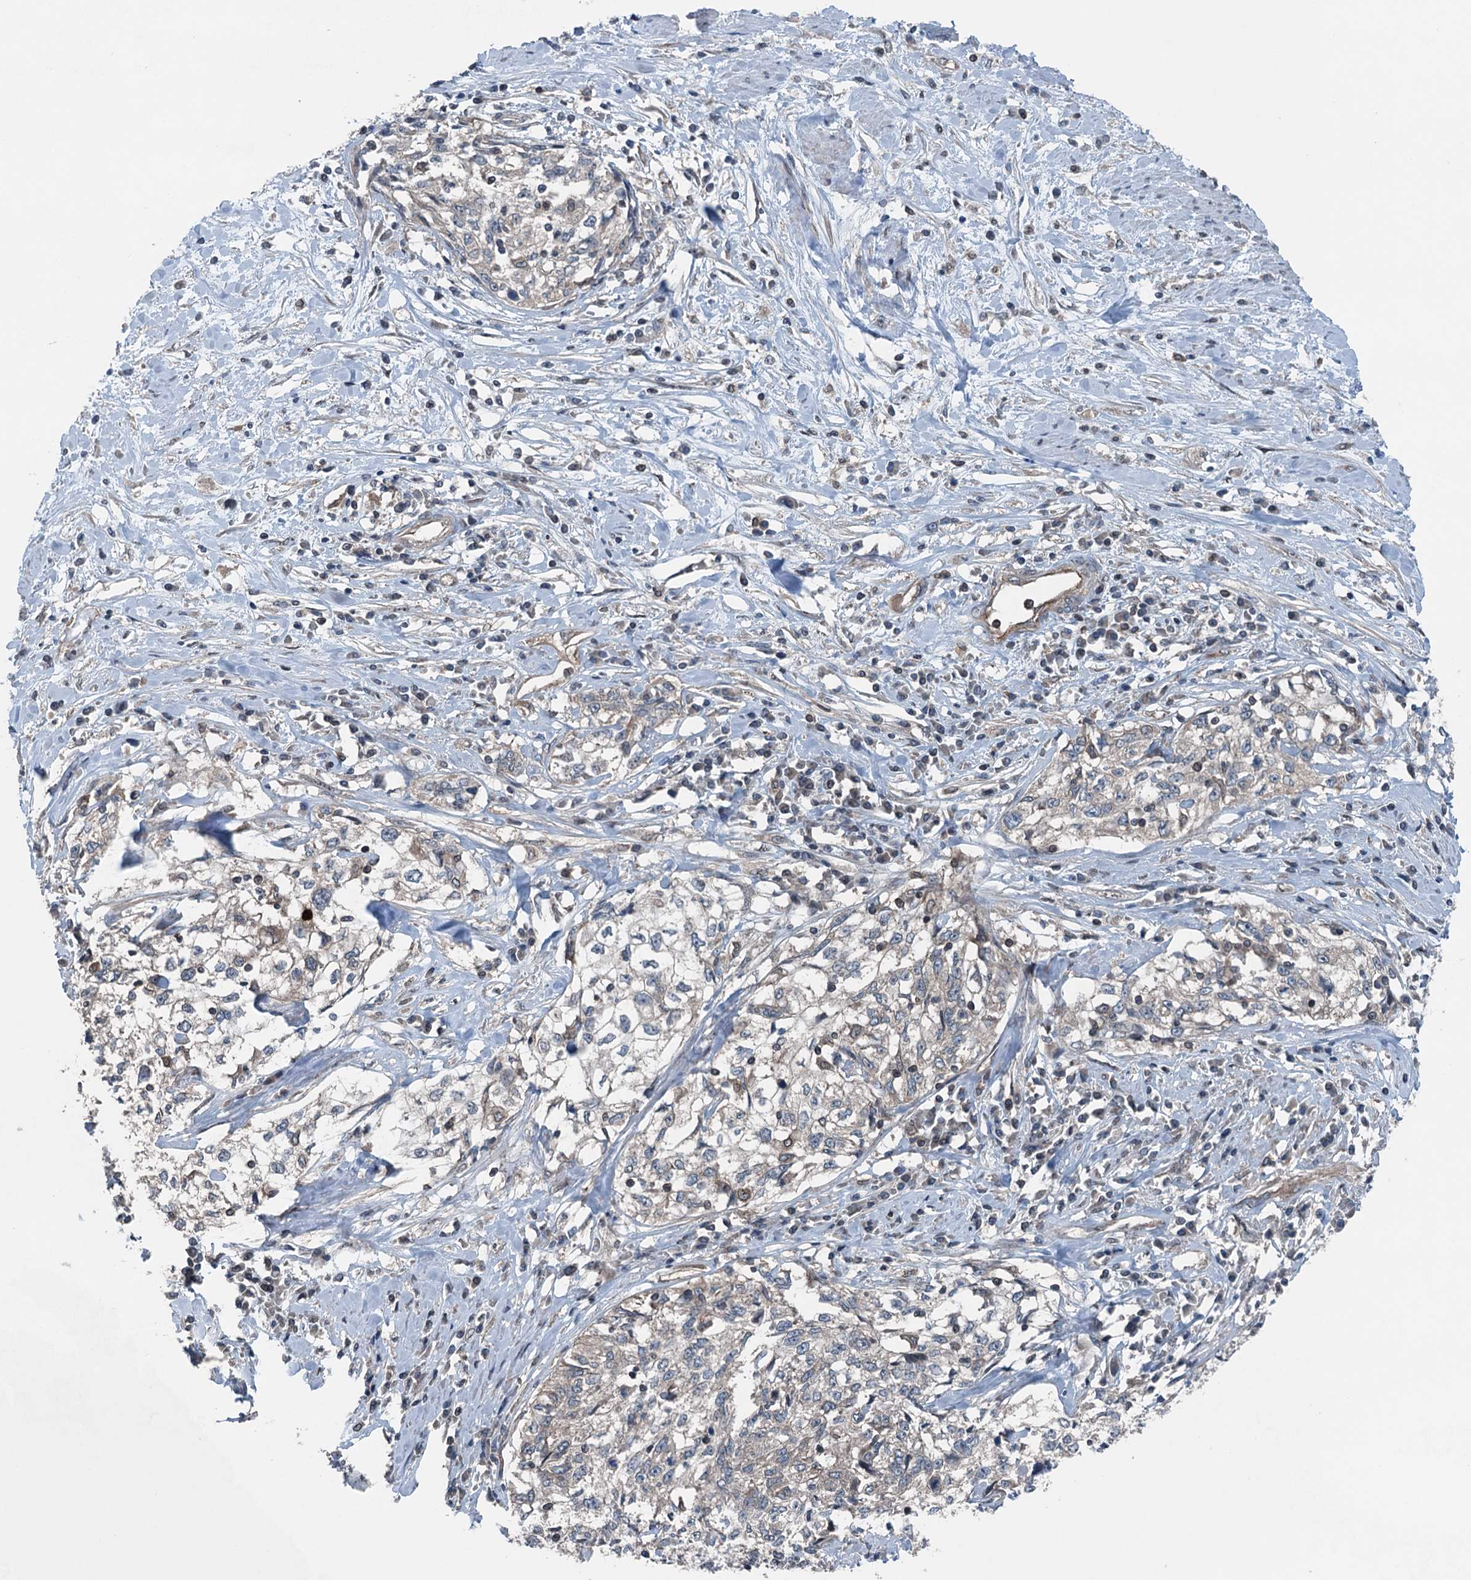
{"staining": {"intensity": "weak", "quantity": "<25%", "location": "cytoplasmic/membranous"}, "tissue": "cervical cancer", "cell_type": "Tumor cells", "image_type": "cancer", "snomed": [{"axis": "morphology", "description": "Squamous cell carcinoma, NOS"}, {"axis": "topography", "description": "Cervix"}], "caption": "Immunohistochemical staining of squamous cell carcinoma (cervical) displays no significant positivity in tumor cells.", "gene": "TRAPPC8", "patient": {"sex": "female", "age": 57}}